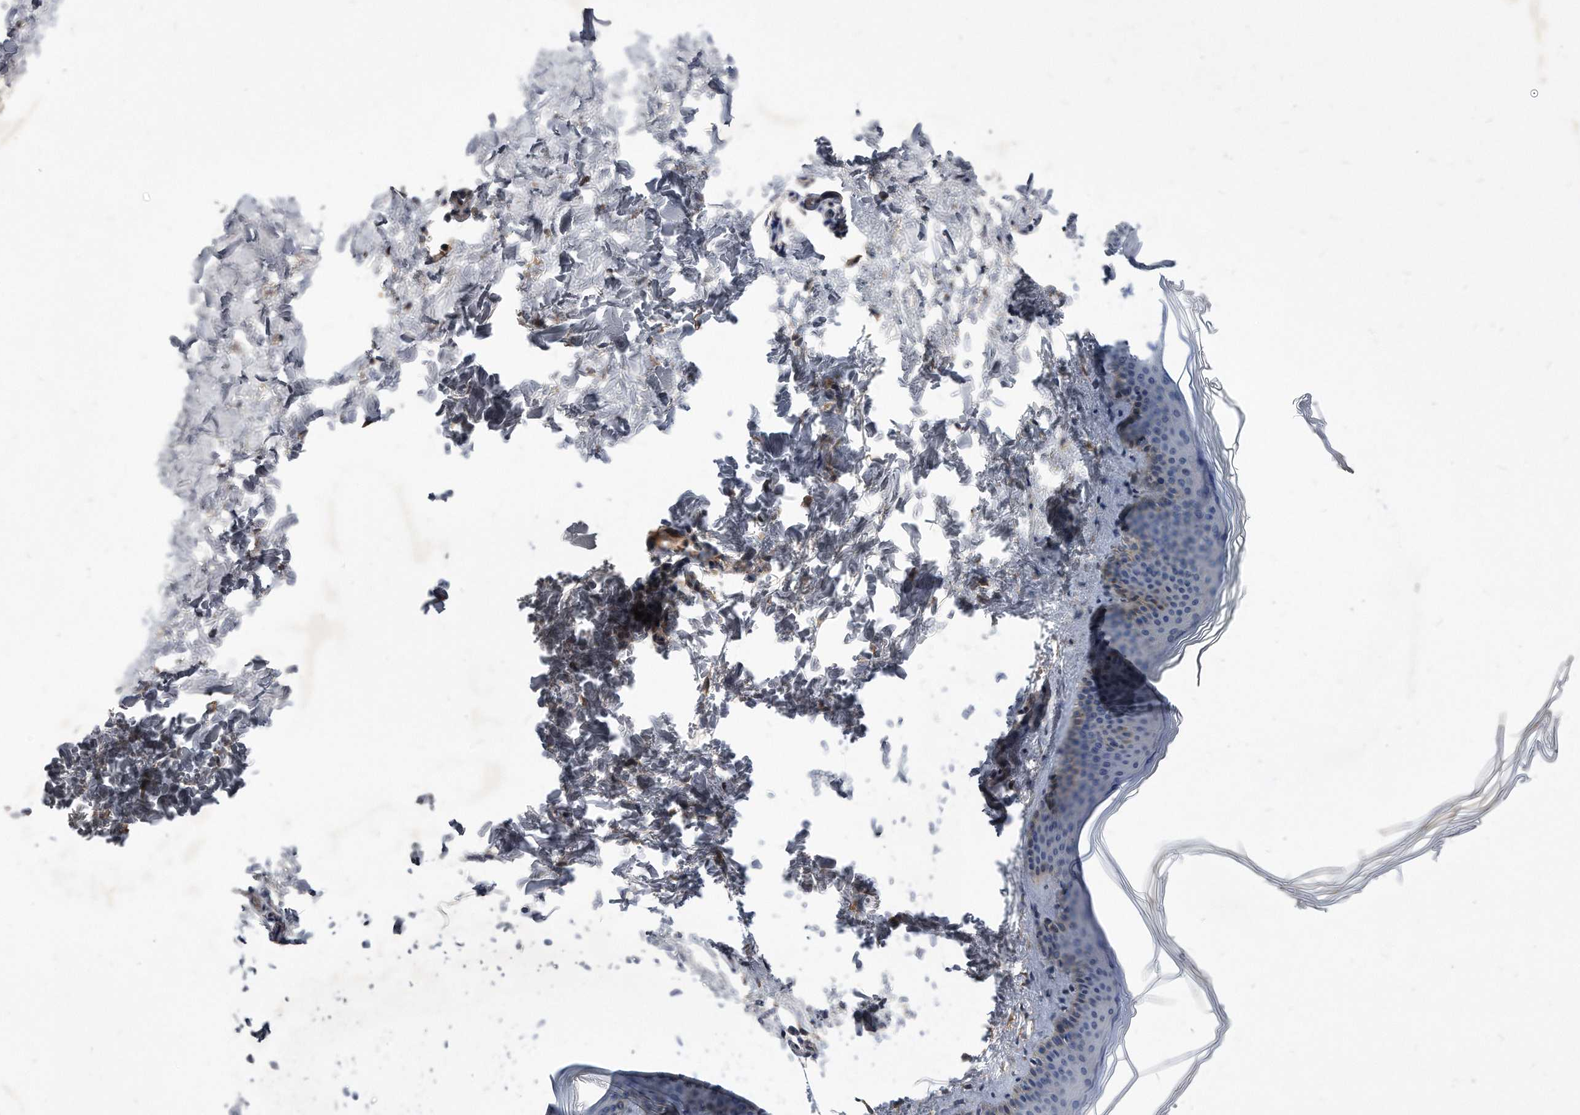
{"staining": {"intensity": "weak", "quantity": "25%-75%", "location": "cytoplasmic/membranous"}, "tissue": "skin", "cell_type": "Fibroblasts", "image_type": "normal", "snomed": [{"axis": "morphology", "description": "Normal tissue, NOS"}, {"axis": "topography", "description": "Skin"}], "caption": "The histopathology image demonstrates staining of benign skin, revealing weak cytoplasmic/membranous protein positivity (brown color) within fibroblasts.", "gene": "MGAT4A", "patient": {"sex": "female", "age": 27}}